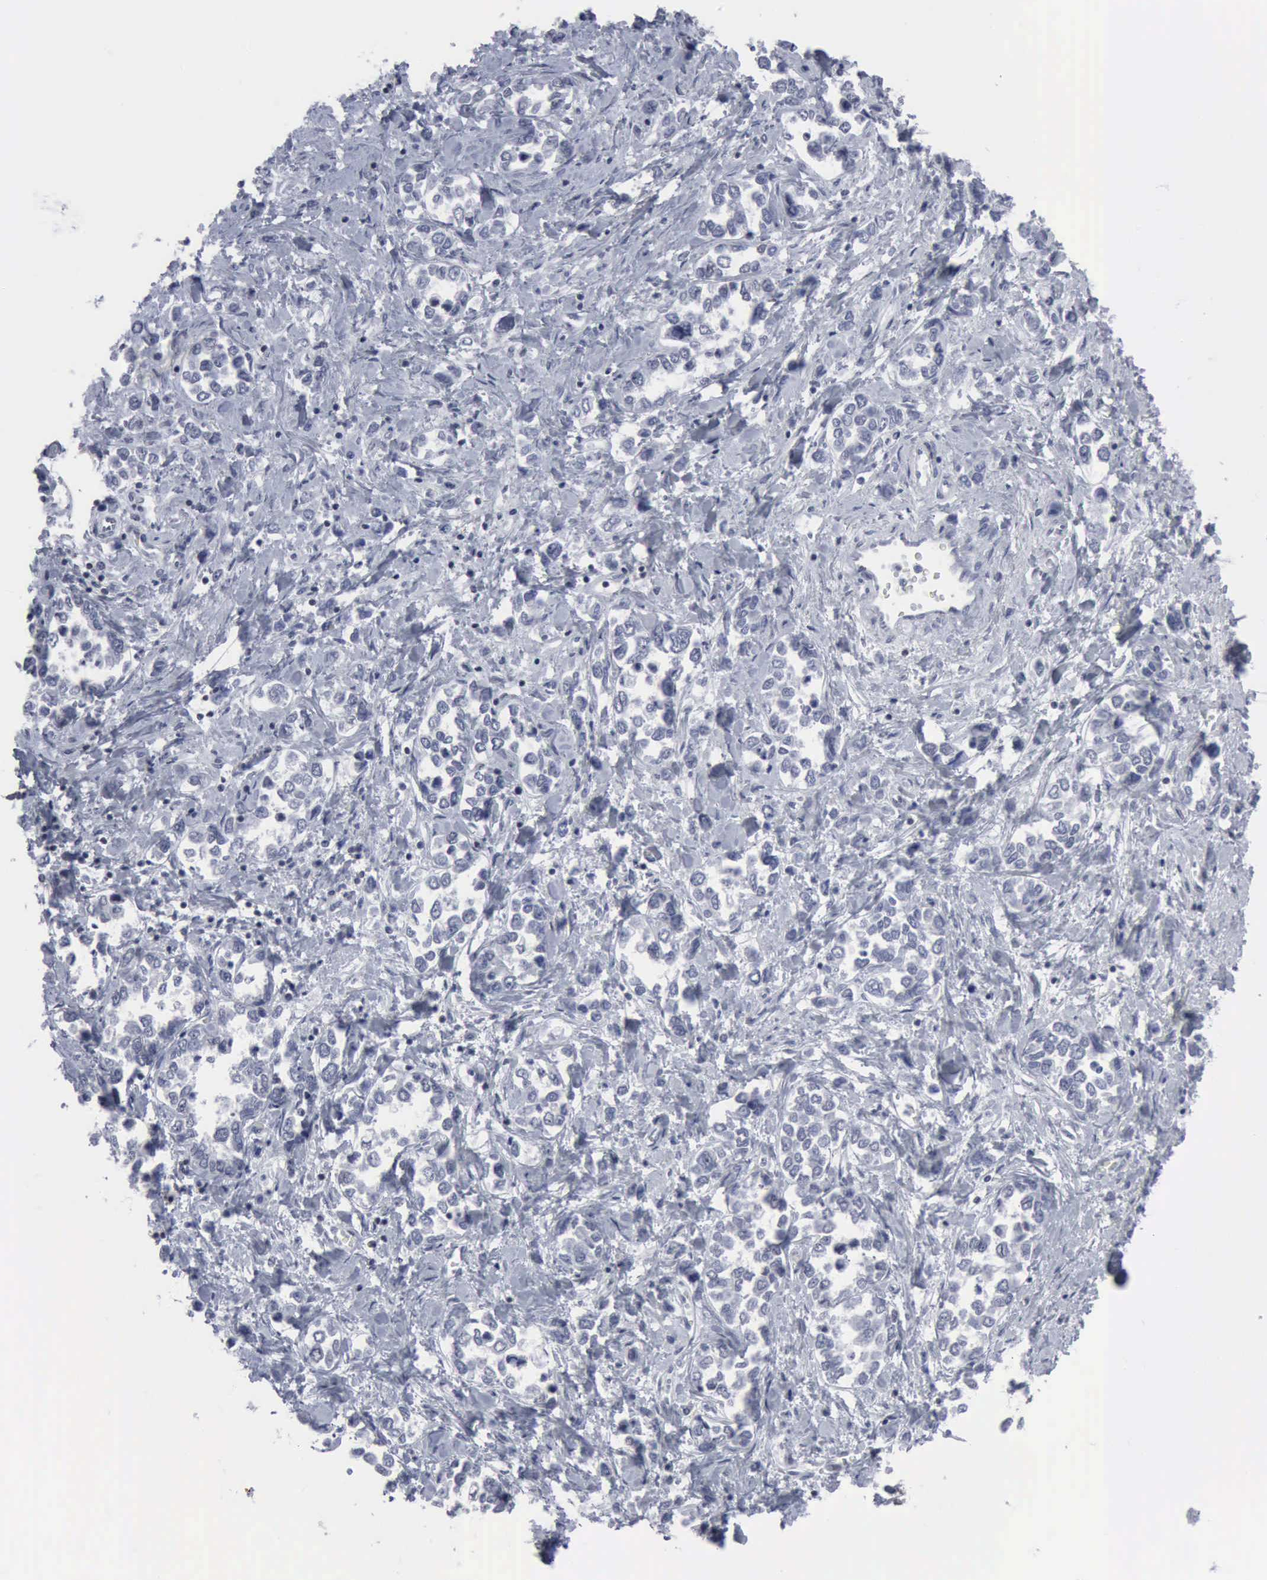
{"staining": {"intensity": "negative", "quantity": "none", "location": "none"}, "tissue": "stomach cancer", "cell_type": "Tumor cells", "image_type": "cancer", "snomed": [{"axis": "morphology", "description": "Adenocarcinoma, NOS"}, {"axis": "topography", "description": "Stomach, upper"}], "caption": "Tumor cells show no significant protein staining in stomach adenocarcinoma.", "gene": "XPA", "patient": {"sex": "male", "age": 76}}